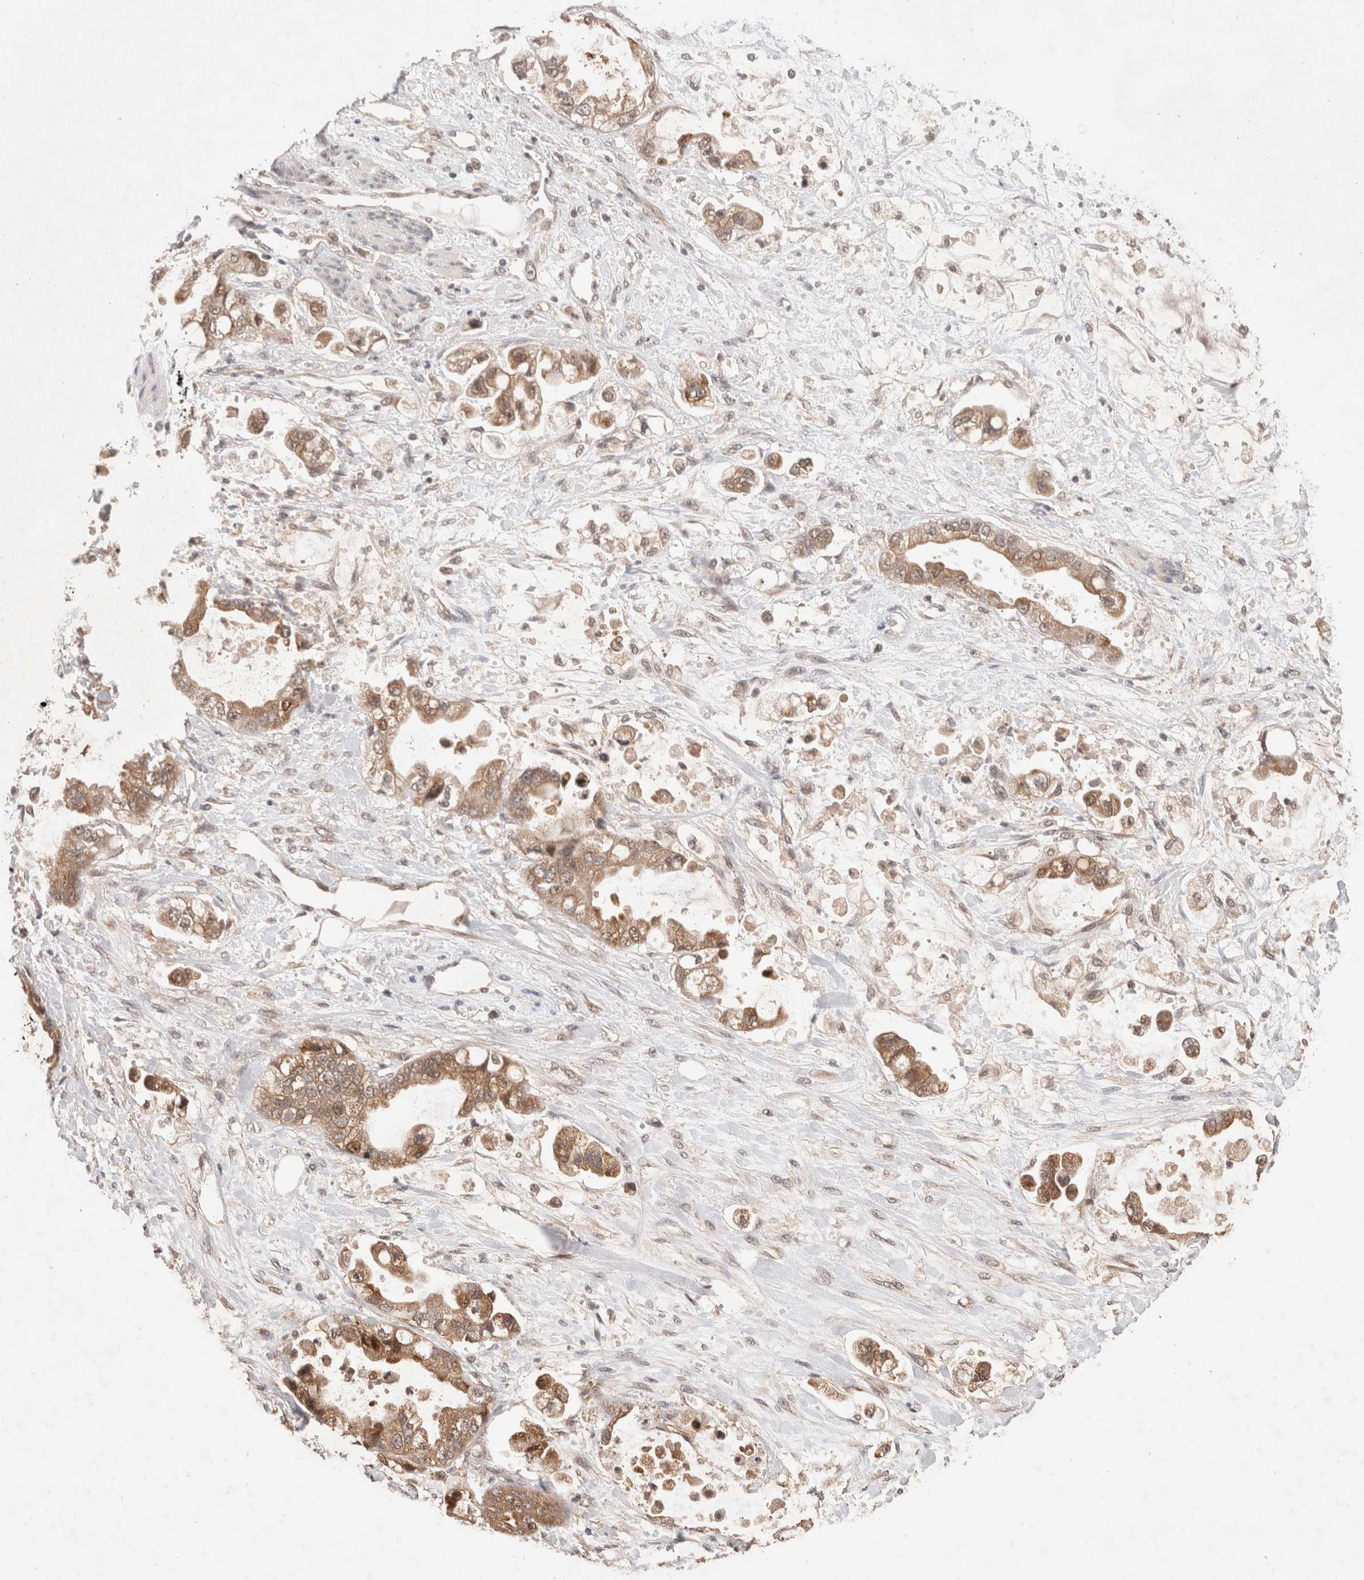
{"staining": {"intensity": "moderate", "quantity": ">75%", "location": "cytoplasmic/membranous,nuclear"}, "tissue": "stomach cancer", "cell_type": "Tumor cells", "image_type": "cancer", "snomed": [{"axis": "morphology", "description": "Adenocarcinoma, NOS"}, {"axis": "topography", "description": "Stomach"}], "caption": "IHC (DAB (3,3'-diaminobenzidine)) staining of stomach adenocarcinoma exhibits moderate cytoplasmic/membranous and nuclear protein positivity in approximately >75% of tumor cells.", "gene": "SIKE1", "patient": {"sex": "male", "age": 62}}